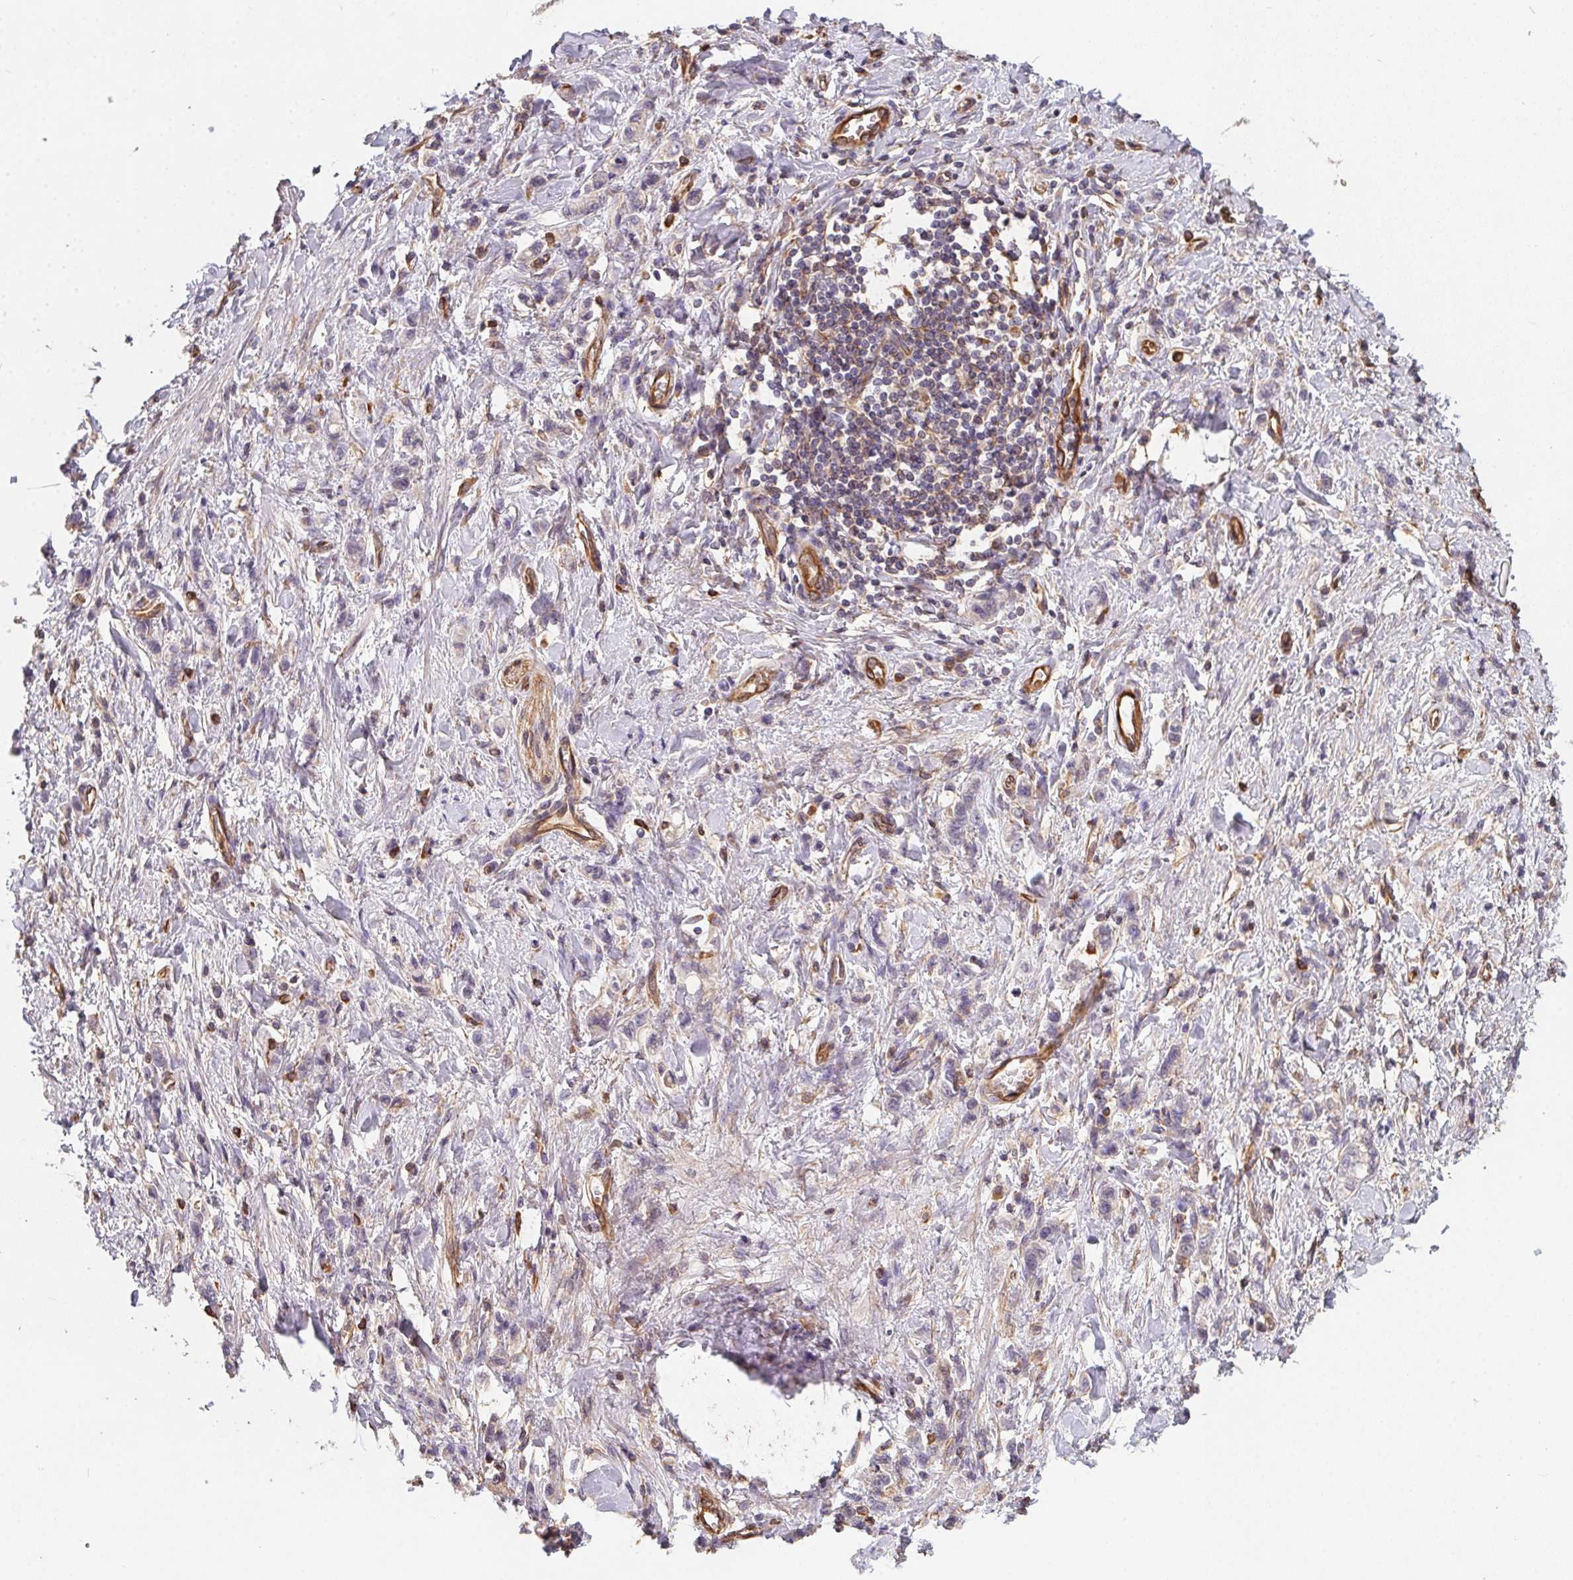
{"staining": {"intensity": "negative", "quantity": "none", "location": "none"}, "tissue": "stomach cancer", "cell_type": "Tumor cells", "image_type": "cancer", "snomed": [{"axis": "morphology", "description": "Adenocarcinoma, NOS"}, {"axis": "topography", "description": "Stomach"}], "caption": "Immunohistochemical staining of human adenocarcinoma (stomach) displays no significant expression in tumor cells. (DAB immunohistochemistry (IHC) with hematoxylin counter stain).", "gene": "TBKBP1", "patient": {"sex": "male", "age": 77}}